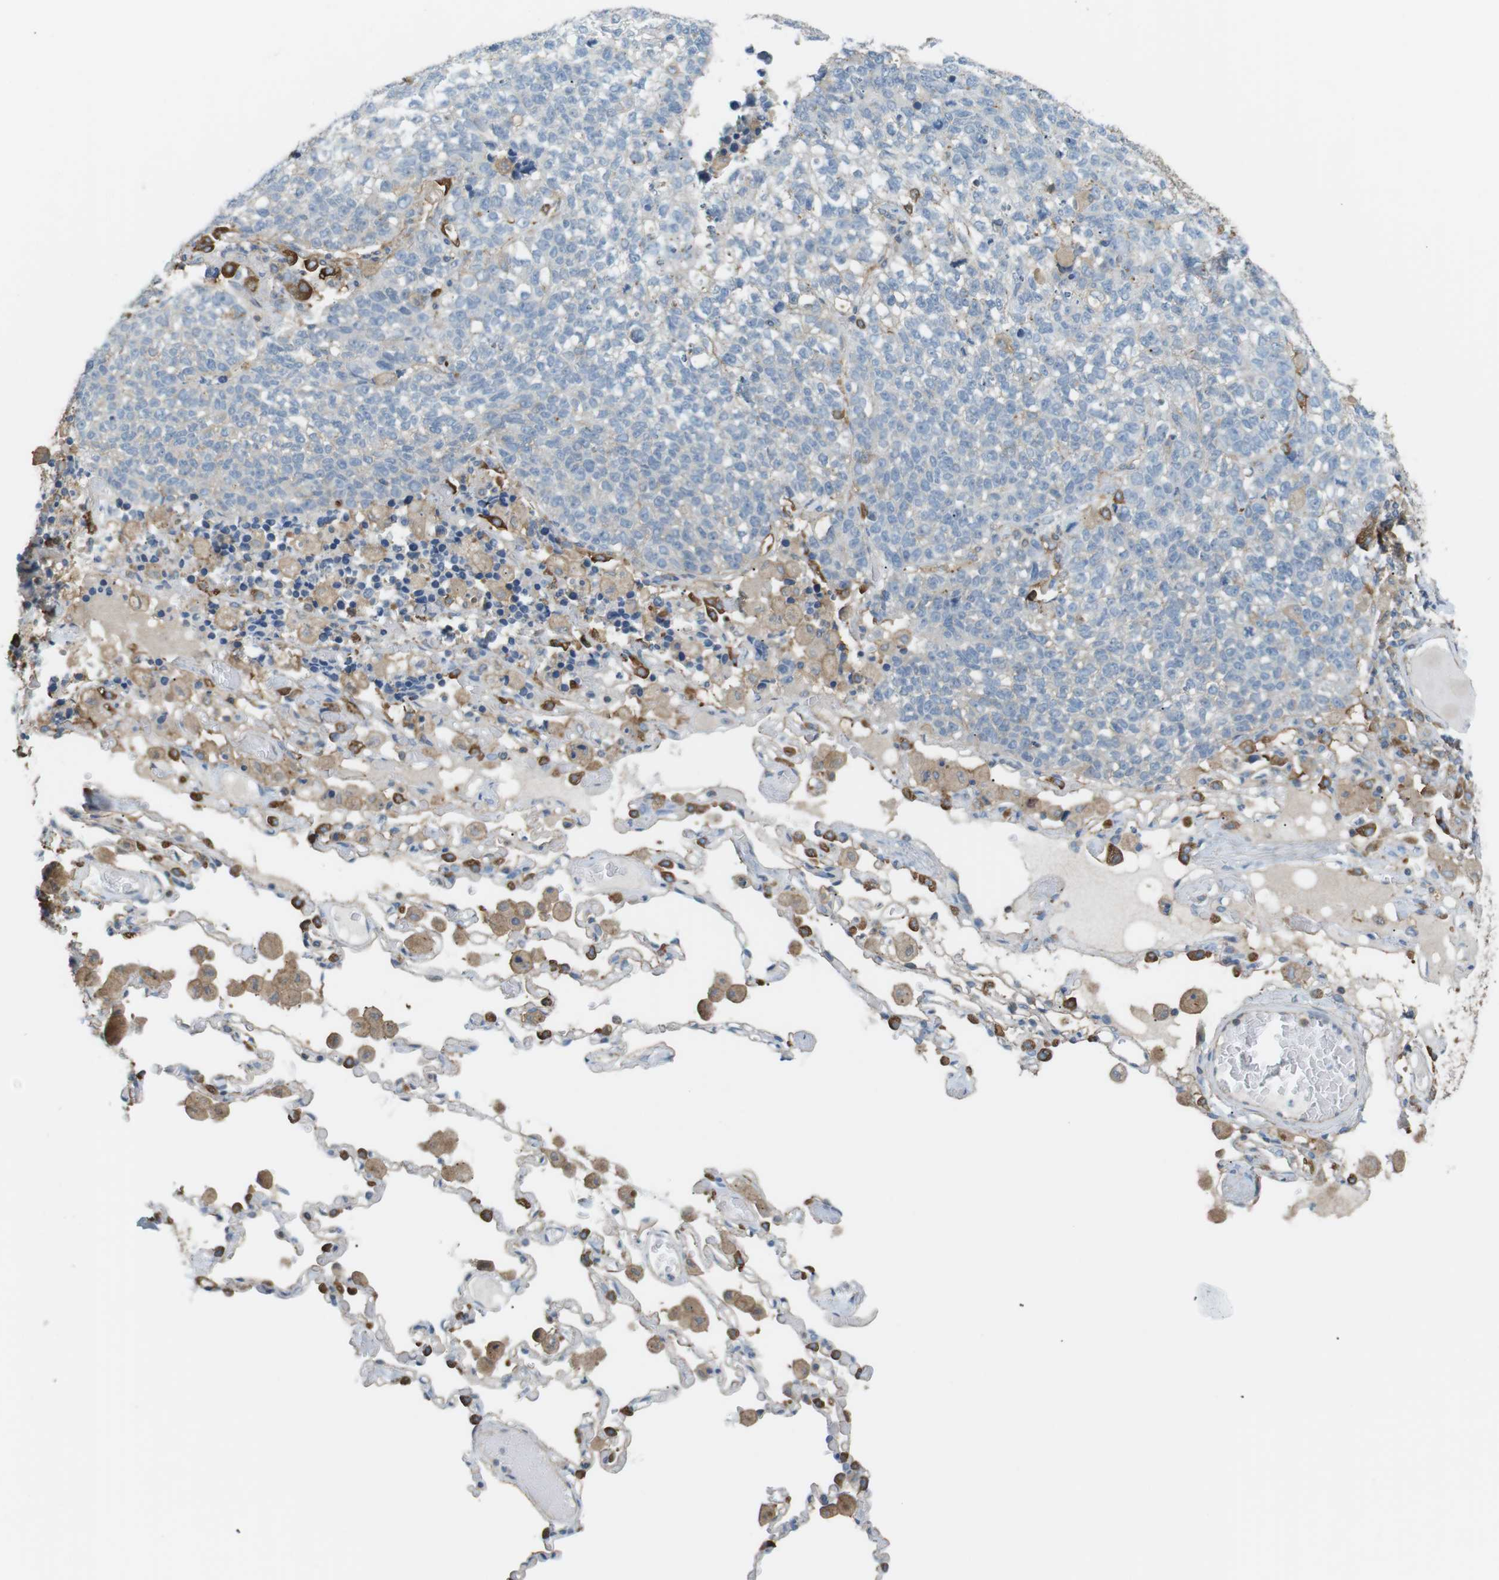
{"staining": {"intensity": "negative", "quantity": "none", "location": "none"}, "tissue": "lung cancer", "cell_type": "Tumor cells", "image_type": "cancer", "snomed": [{"axis": "morphology", "description": "Adenocarcinoma, NOS"}, {"axis": "topography", "description": "Lung"}], "caption": "Tumor cells are negative for protein expression in human lung cancer (adenocarcinoma).", "gene": "PEPD", "patient": {"sex": "male", "age": 49}}